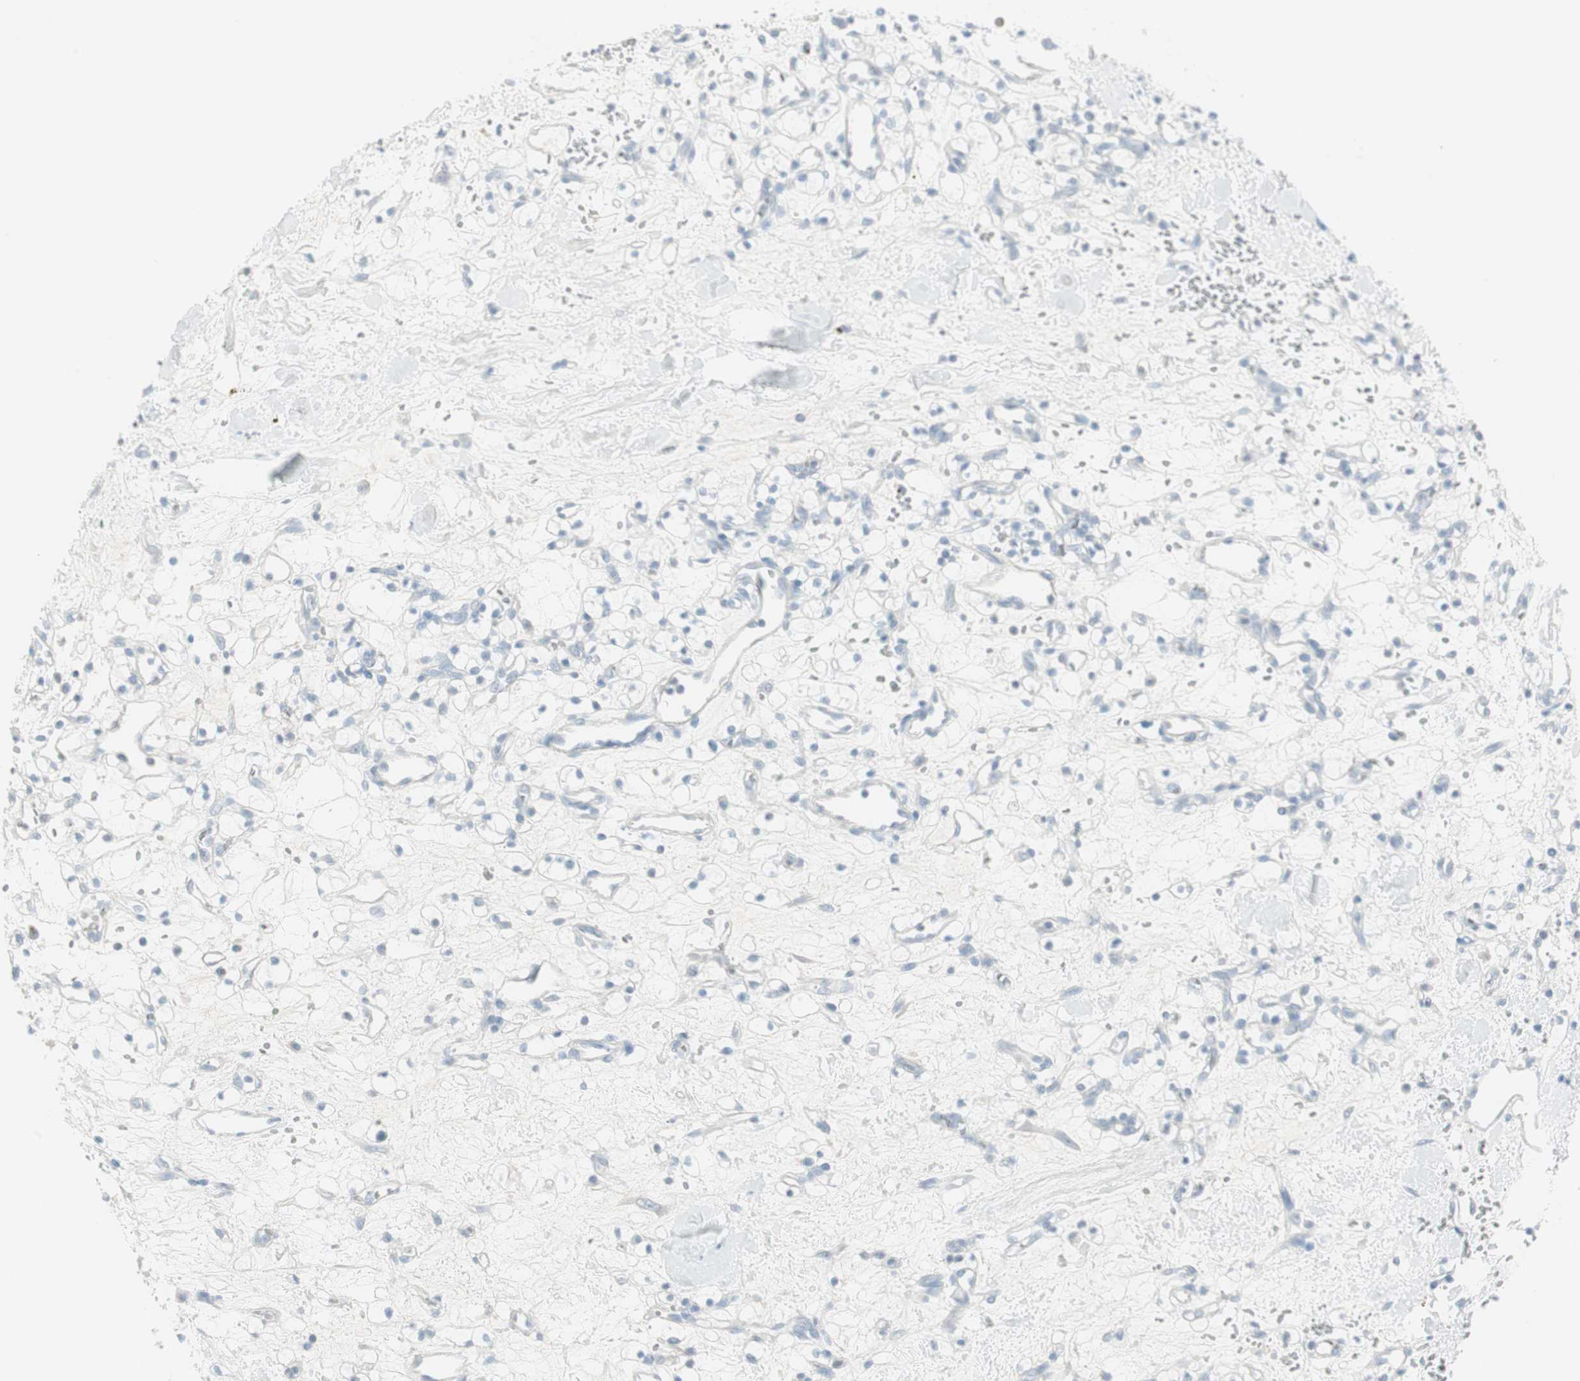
{"staining": {"intensity": "negative", "quantity": "none", "location": "none"}, "tissue": "renal cancer", "cell_type": "Tumor cells", "image_type": "cancer", "snomed": [{"axis": "morphology", "description": "Adenocarcinoma, NOS"}, {"axis": "topography", "description": "Kidney"}], "caption": "Immunohistochemical staining of renal adenocarcinoma demonstrates no significant expression in tumor cells.", "gene": "ITLN2", "patient": {"sex": "female", "age": 60}}